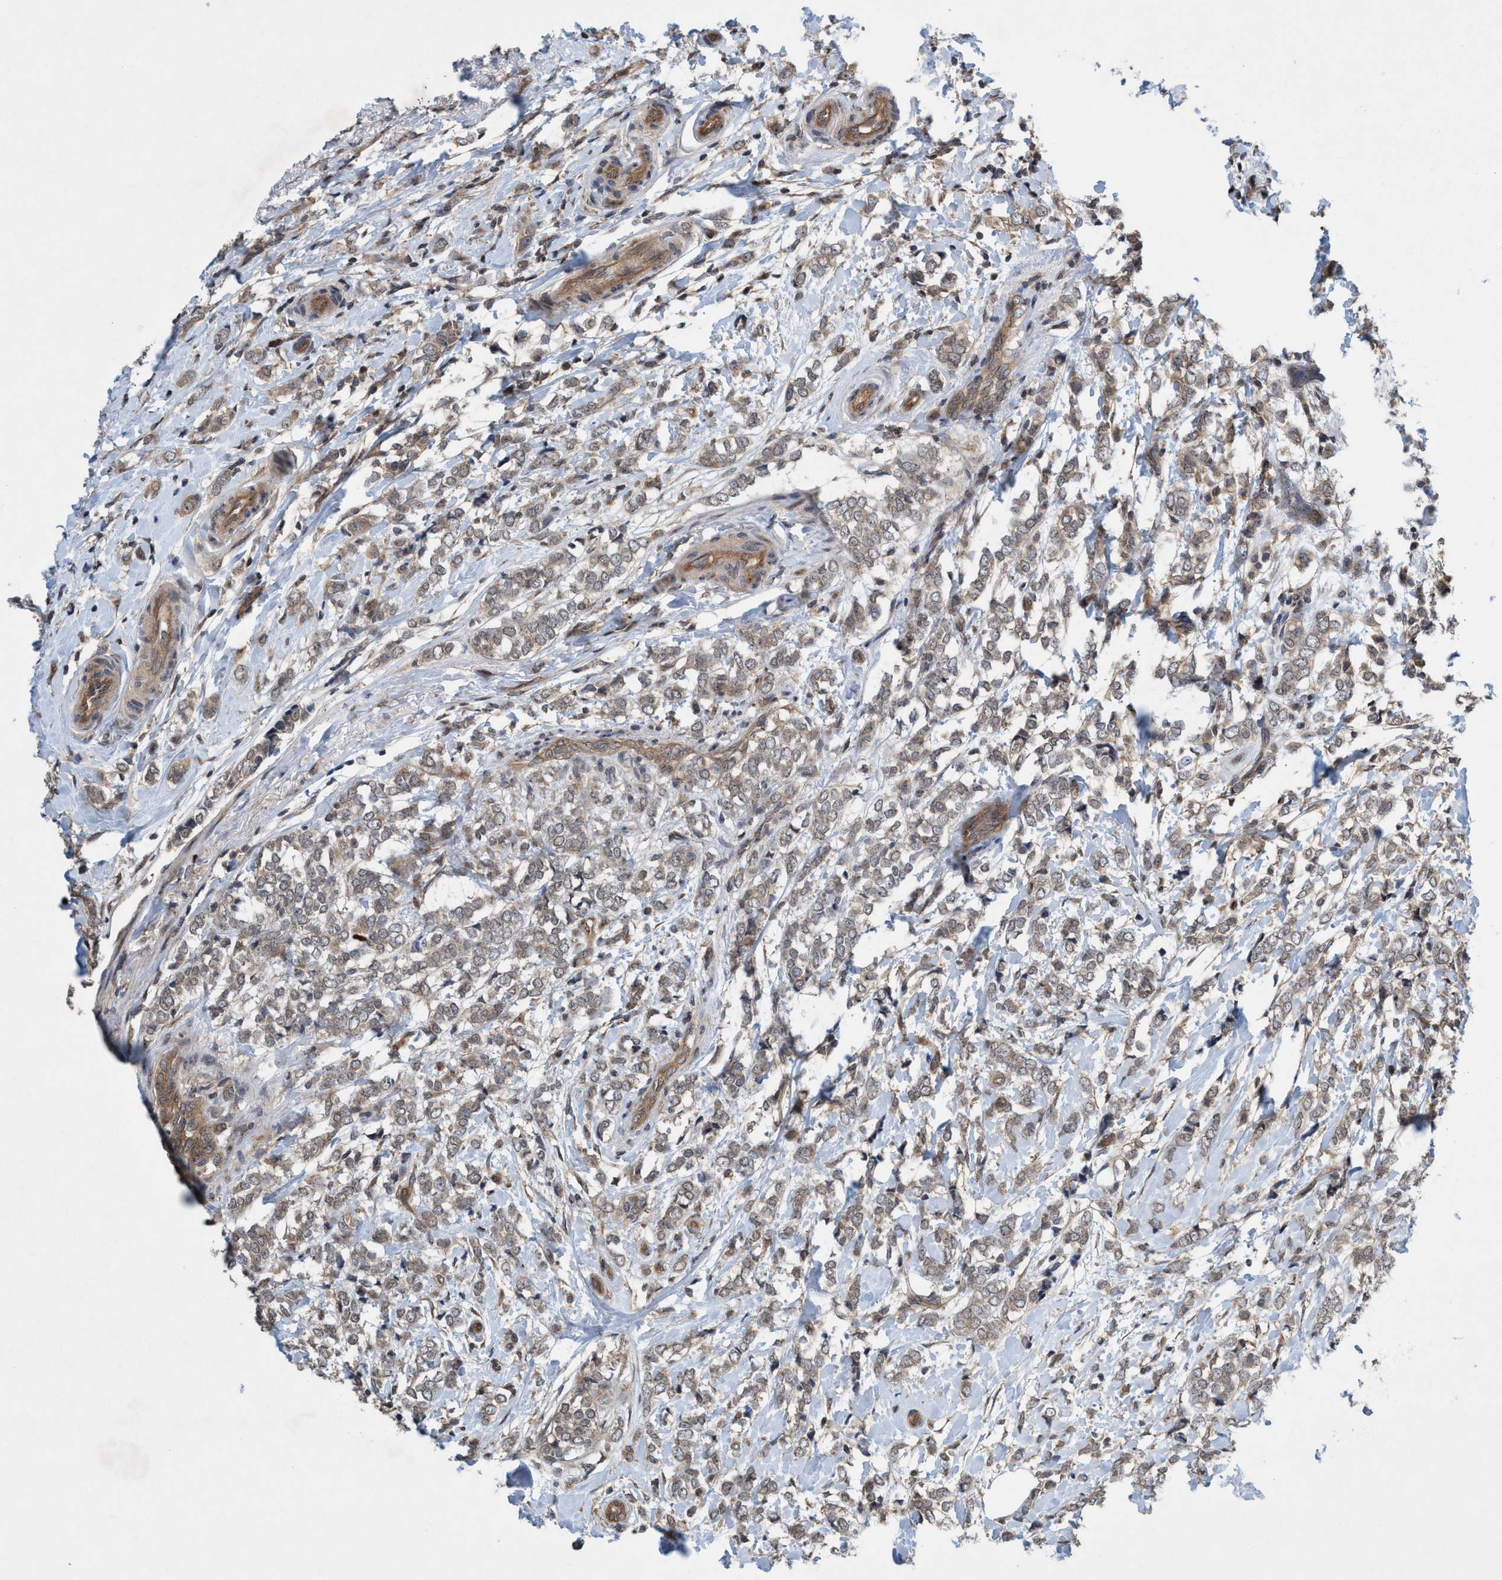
{"staining": {"intensity": "weak", "quantity": "25%-75%", "location": "cytoplasmic/membranous"}, "tissue": "breast cancer", "cell_type": "Tumor cells", "image_type": "cancer", "snomed": [{"axis": "morphology", "description": "Normal tissue, NOS"}, {"axis": "morphology", "description": "Lobular carcinoma"}, {"axis": "topography", "description": "Breast"}], "caption": "Weak cytoplasmic/membranous expression for a protein is identified in about 25%-75% of tumor cells of breast cancer (lobular carcinoma) using immunohistochemistry (IHC).", "gene": "TRIM65", "patient": {"sex": "female", "age": 47}}